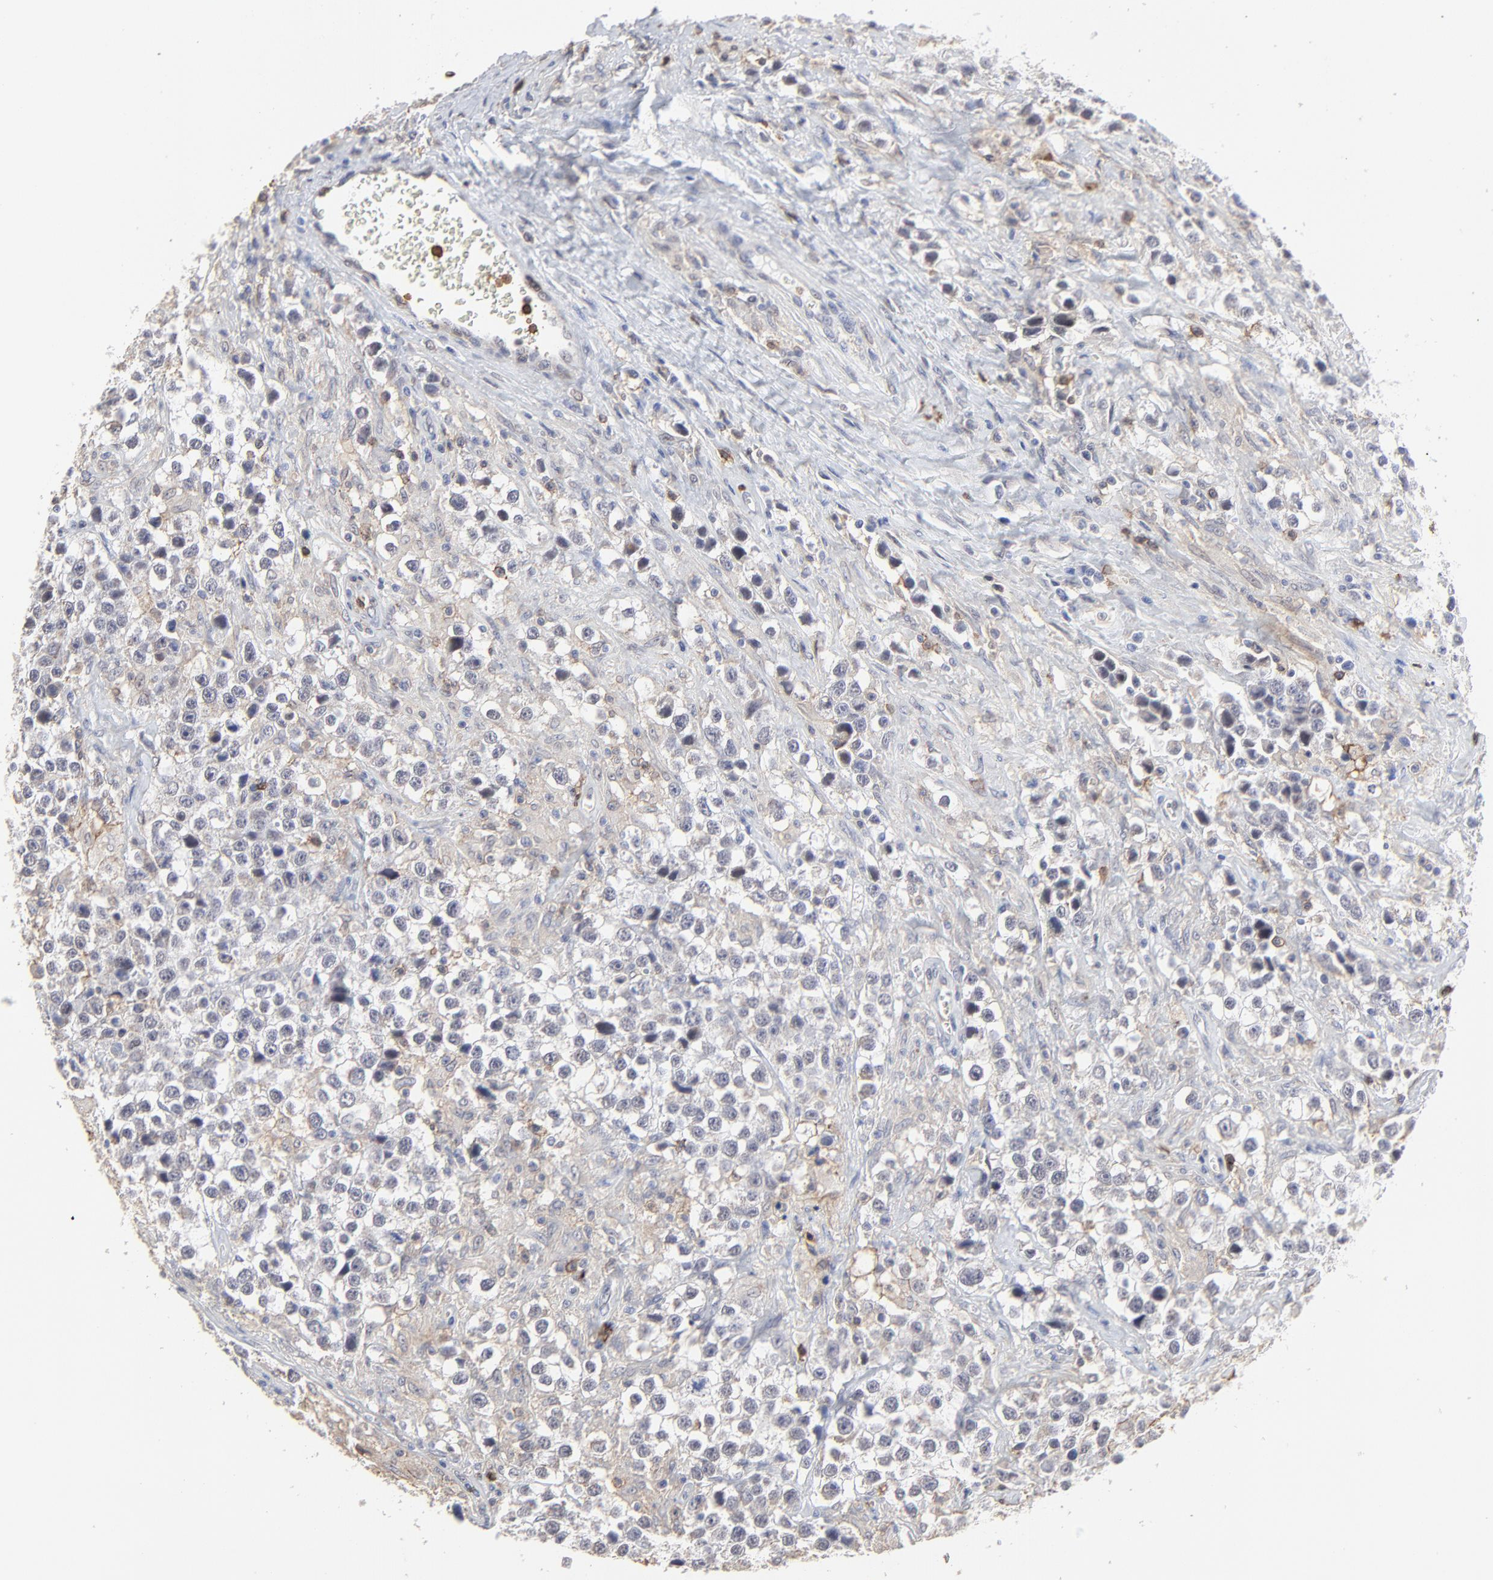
{"staining": {"intensity": "negative", "quantity": "none", "location": "none"}, "tissue": "testis cancer", "cell_type": "Tumor cells", "image_type": "cancer", "snomed": [{"axis": "morphology", "description": "Seminoma, NOS"}, {"axis": "topography", "description": "Testis"}], "caption": "Testis cancer stained for a protein using IHC reveals no staining tumor cells.", "gene": "SLC6A14", "patient": {"sex": "male", "age": 43}}